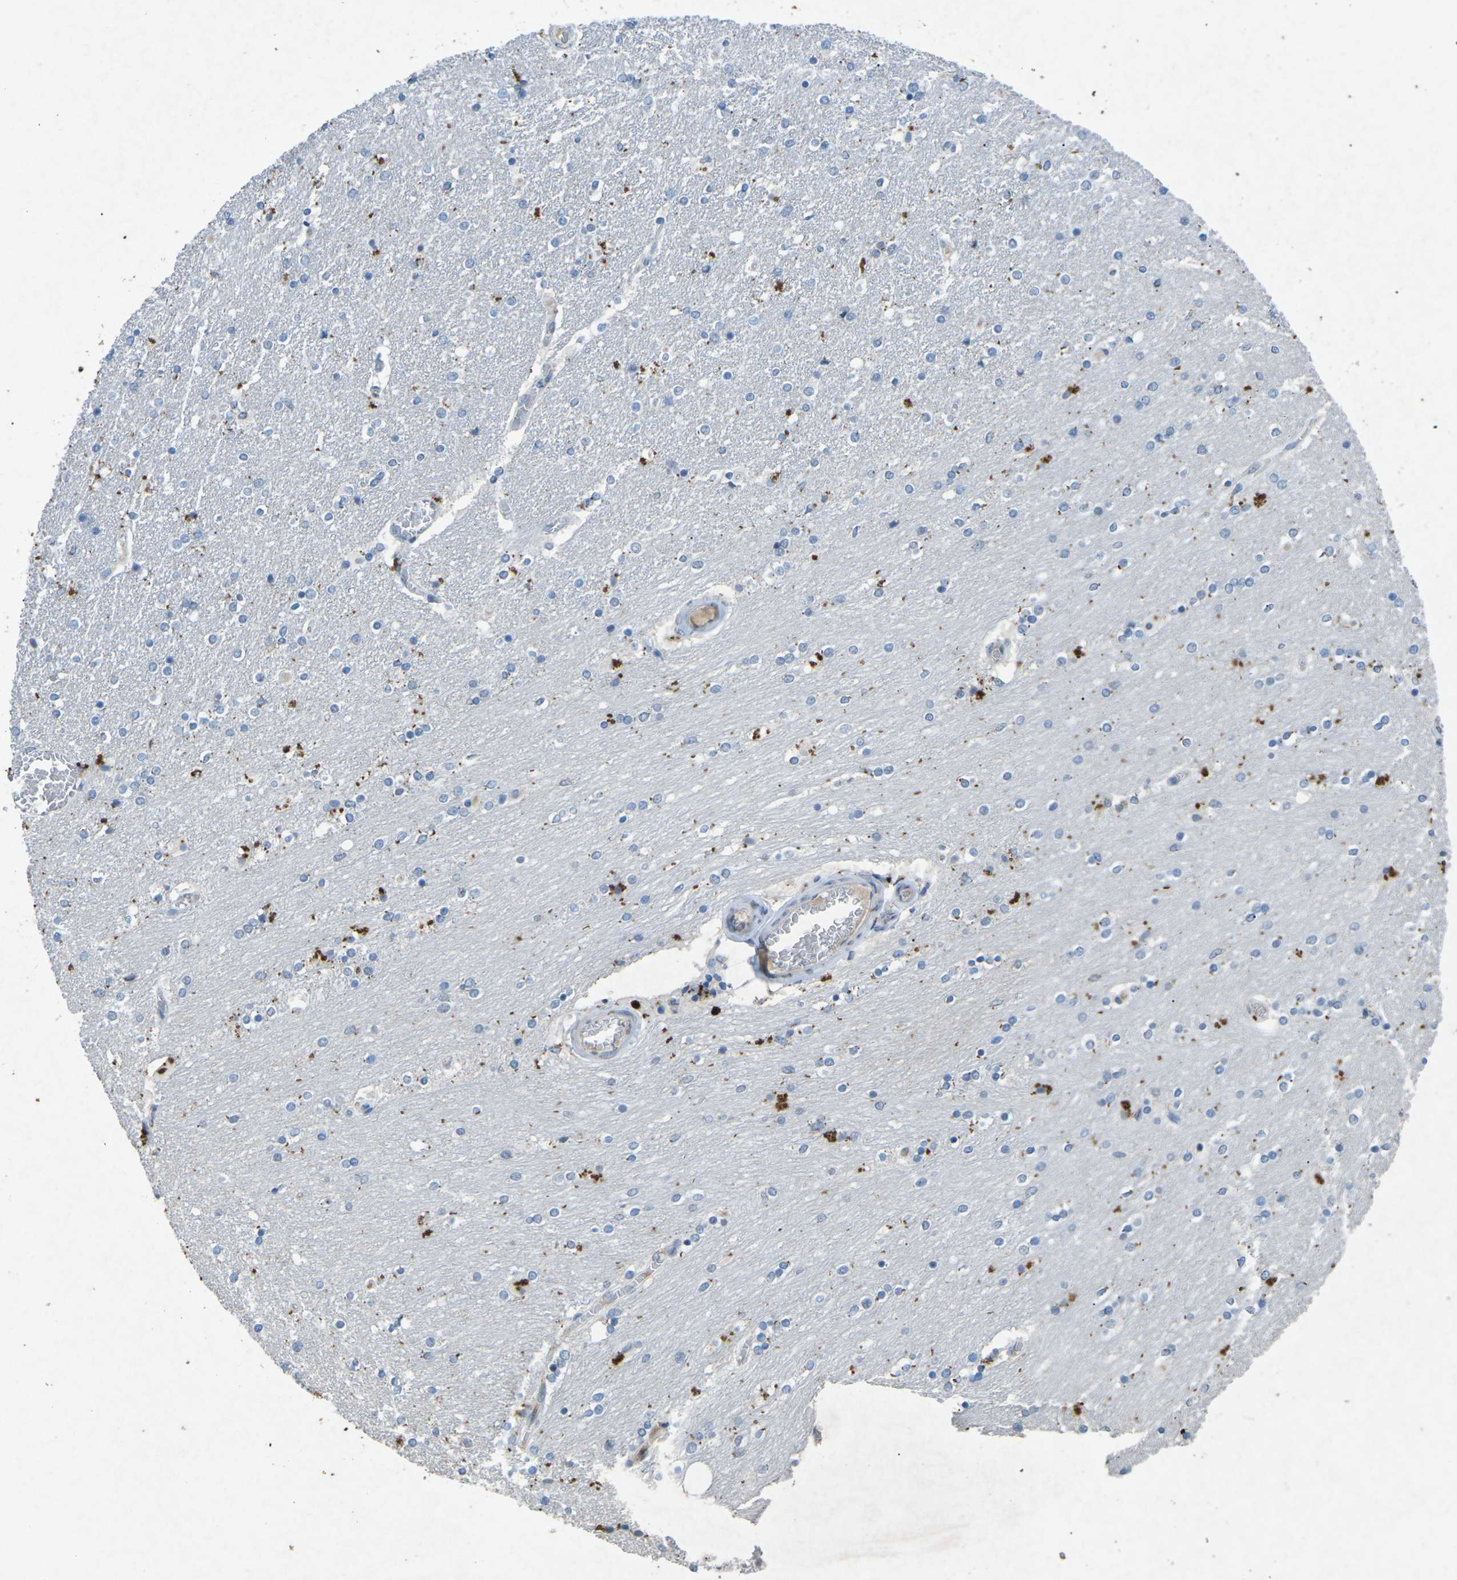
{"staining": {"intensity": "moderate", "quantity": "25%-75%", "location": "cytoplasmic/membranous"}, "tissue": "caudate", "cell_type": "Glial cells", "image_type": "normal", "snomed": [{"axis": "morphology", "description": "Normal tissue, NOS"}, {"axis": "topography", "description": "Lateral ventricle wall"}], "caption": "IHC image of benign caudate: human caudate stained using immunohistochemistry demonstrates medium levels of moderate protein expression localized specifically in the cytoplasmic/membranous of glial cells, appearing as a cytoplasmic/membranous brown color.", "gene": "A1BG", "patient": {"sex": "female", "age": 54}}